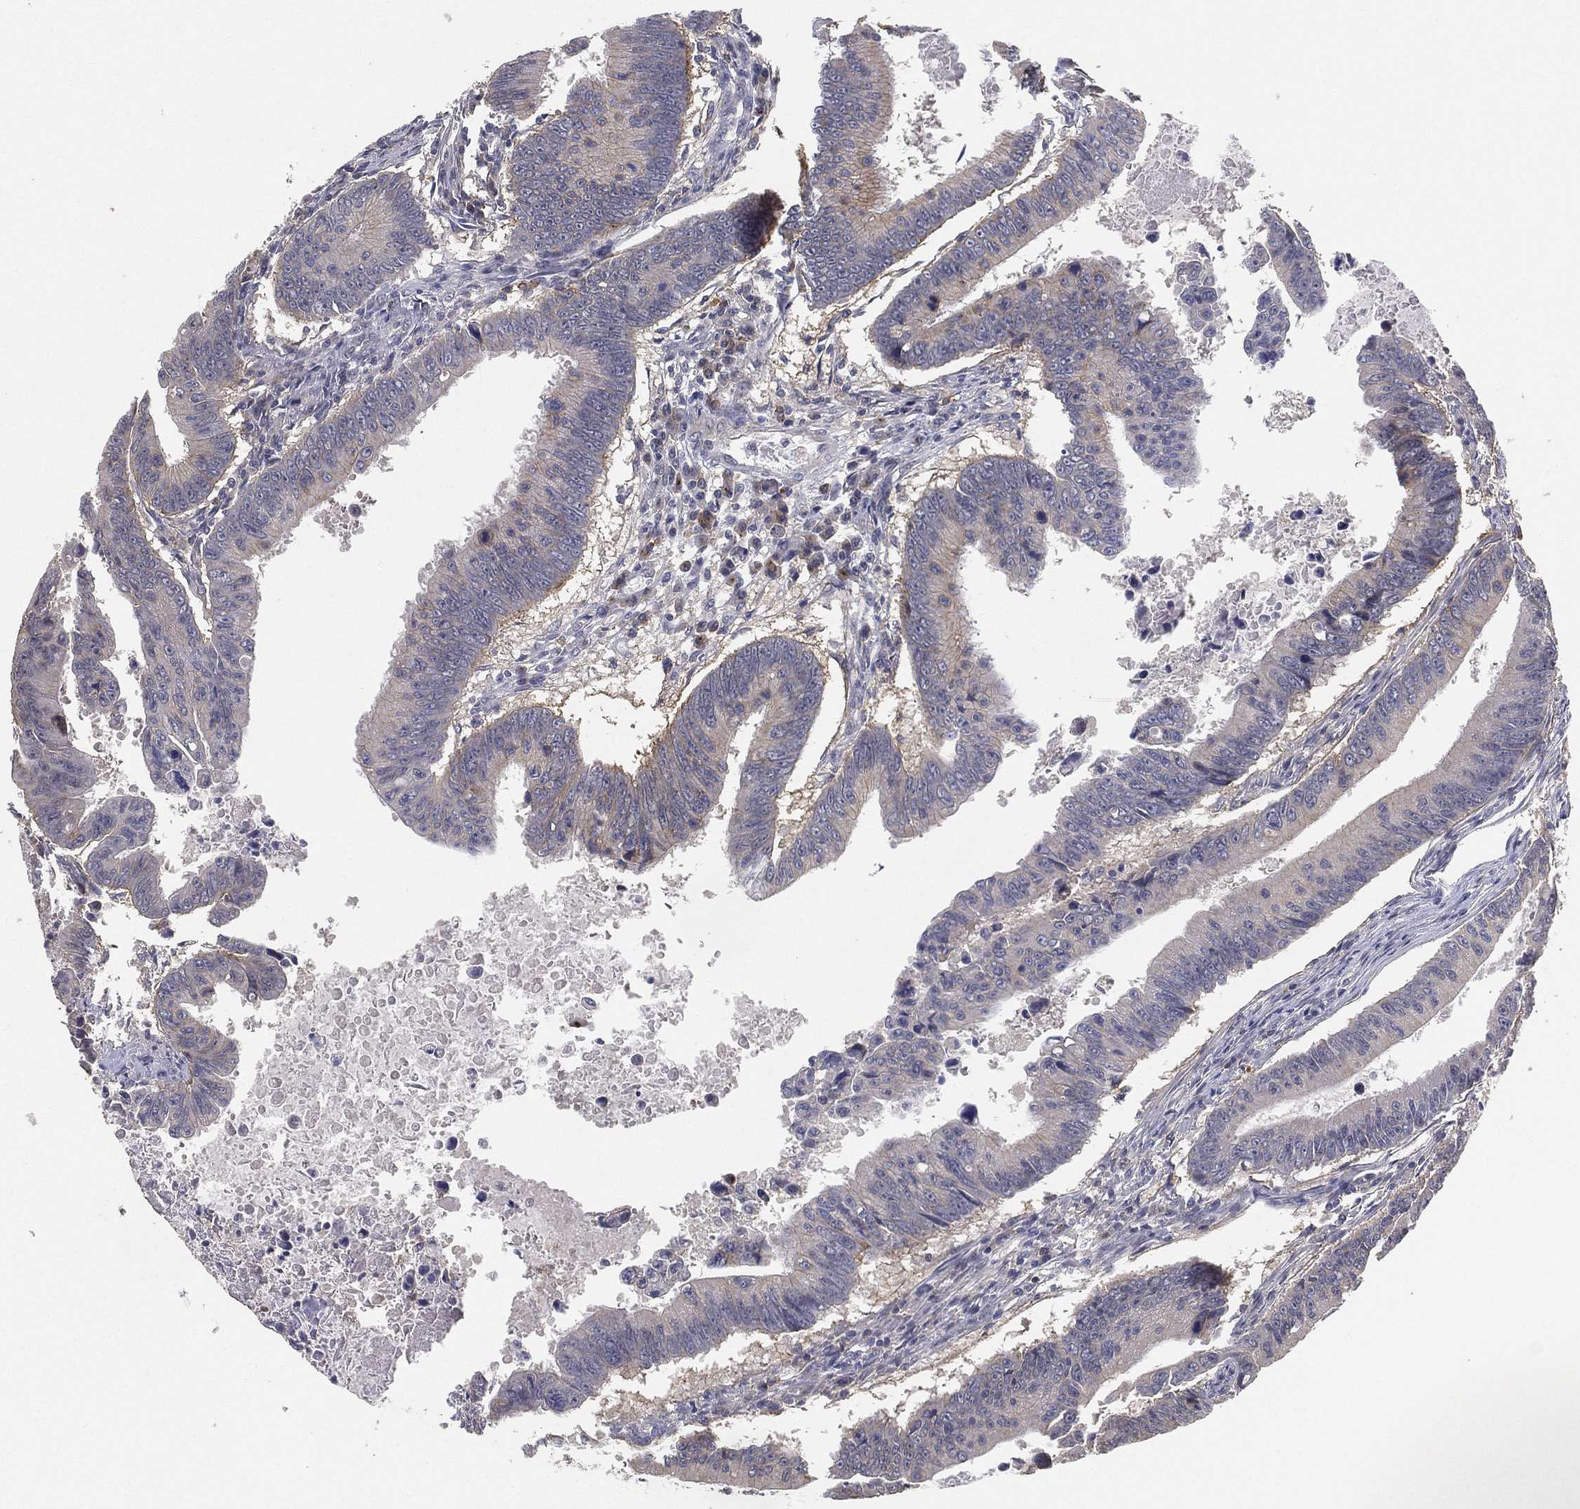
{"staining": {"intensity": "negative", "quantity": "none", "location": "none"}, "tissue": "colorectal cancer", "cell_type": "Tumor cells", "image_type": "cancer", "snomed": [{"axis": "morphology", "description": "Adenocarcinoma, NOS"}, {"axis": "topography", "description": "Colon"}], "caption": "An IHC micrograph of colorectal adenocarcinoma is shown. There is no staining in tumor cells of colorectal adenocarcinoma.", "gene": "CFAP251", "patient": {"sex": "female", "age": 87}}